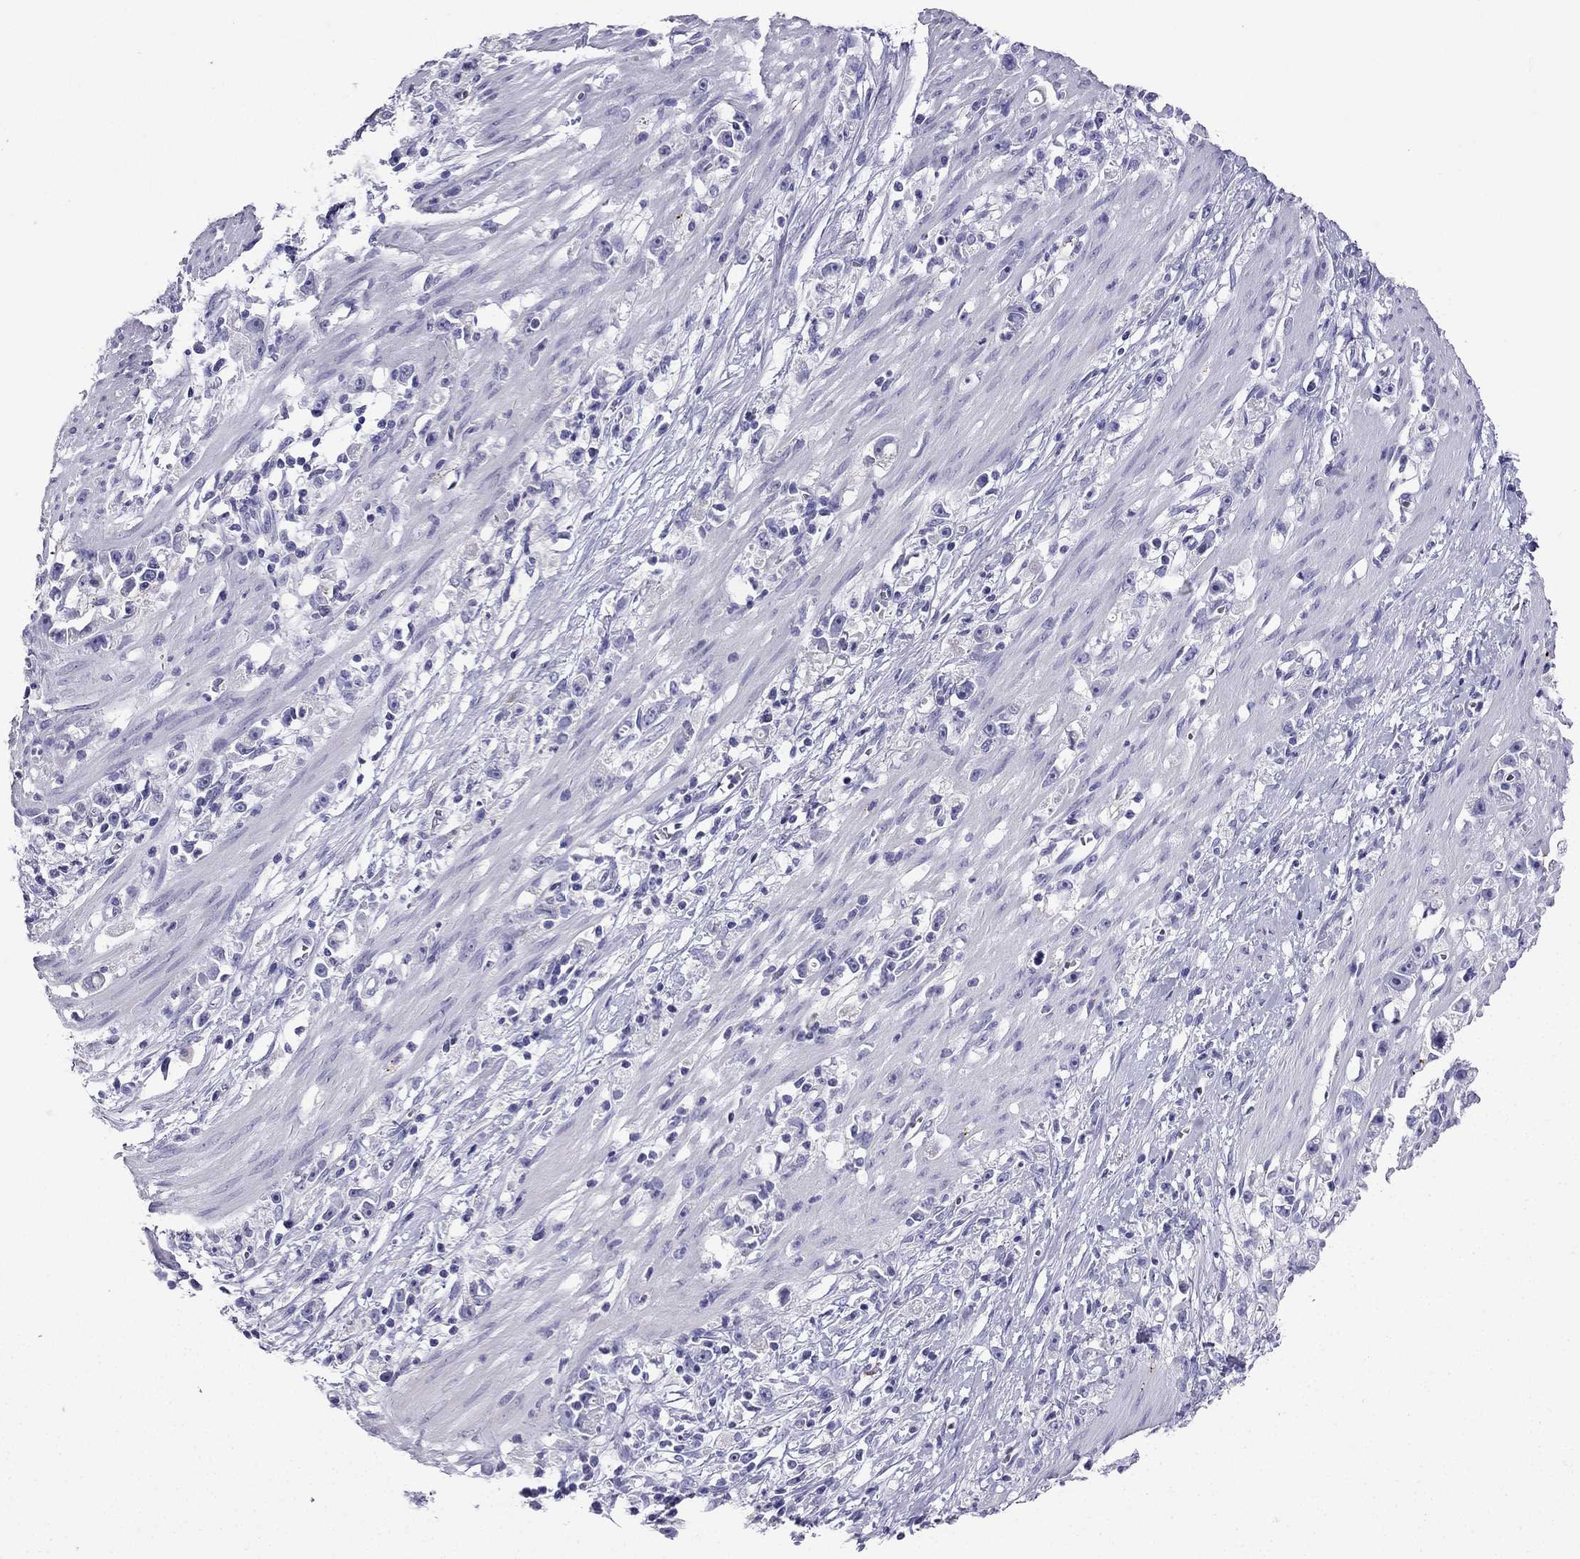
{"staining": {"intensity": "negative", "quantity": "none", "location": "none"}, "tissue": "stomach cancer", "cell_type": "Tumor cells", "image_type": "cancer", "snomed": [{"axis": "morphology", "description": "Adenocarcinoma, NOS"}, {"axis": "topography", "description": "Stomach"}], "caption": "Tumor cells show no significant protein expression in stomach cancer (adenocarcinoma).", "gene": "NPTX1", "patient": {"sex": "female", "age": 59}}